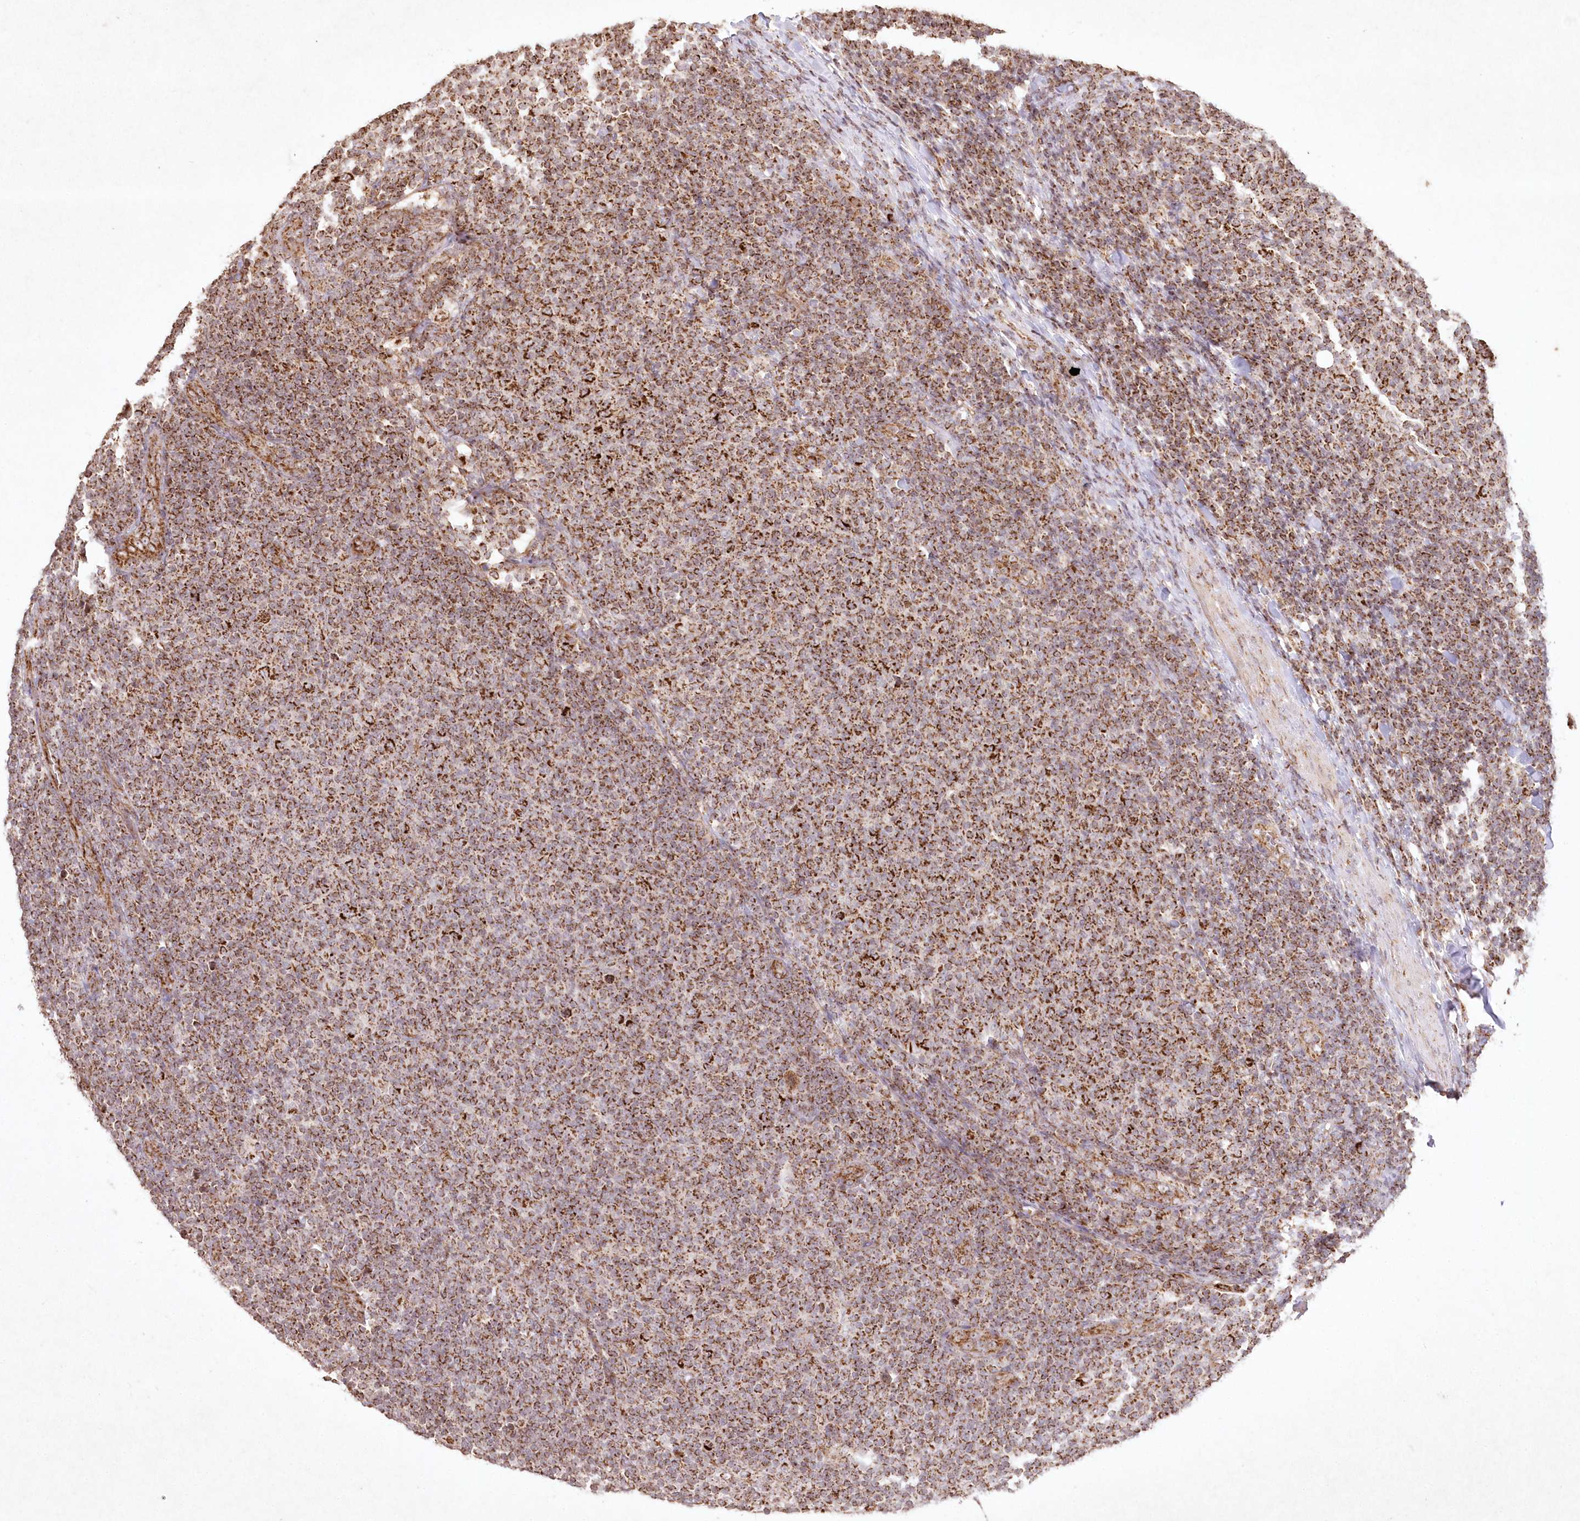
{"staining": {"intensity": "strong", "quantity": ">75%", "location": "cytoplasmic/membranous"}, "tissue": "lymphoma", "cell_type": "Tumor cells", "image_type": "cancer", "snomed": [{"axis": "morphology", "description": "Malignant lymphoma, non-Hodgkin's type, Low grade"}, {"axis": "topography", "description": "Lymph node"}], "caption": "Immunohistochemical staining of lymphoma demonstrates high levels of strong cytoplasmic/membranous positivity in approximately >75% of tumor cells.", "gene": "LRPPRC", "patient": {"sex": "male", "age": 66}}